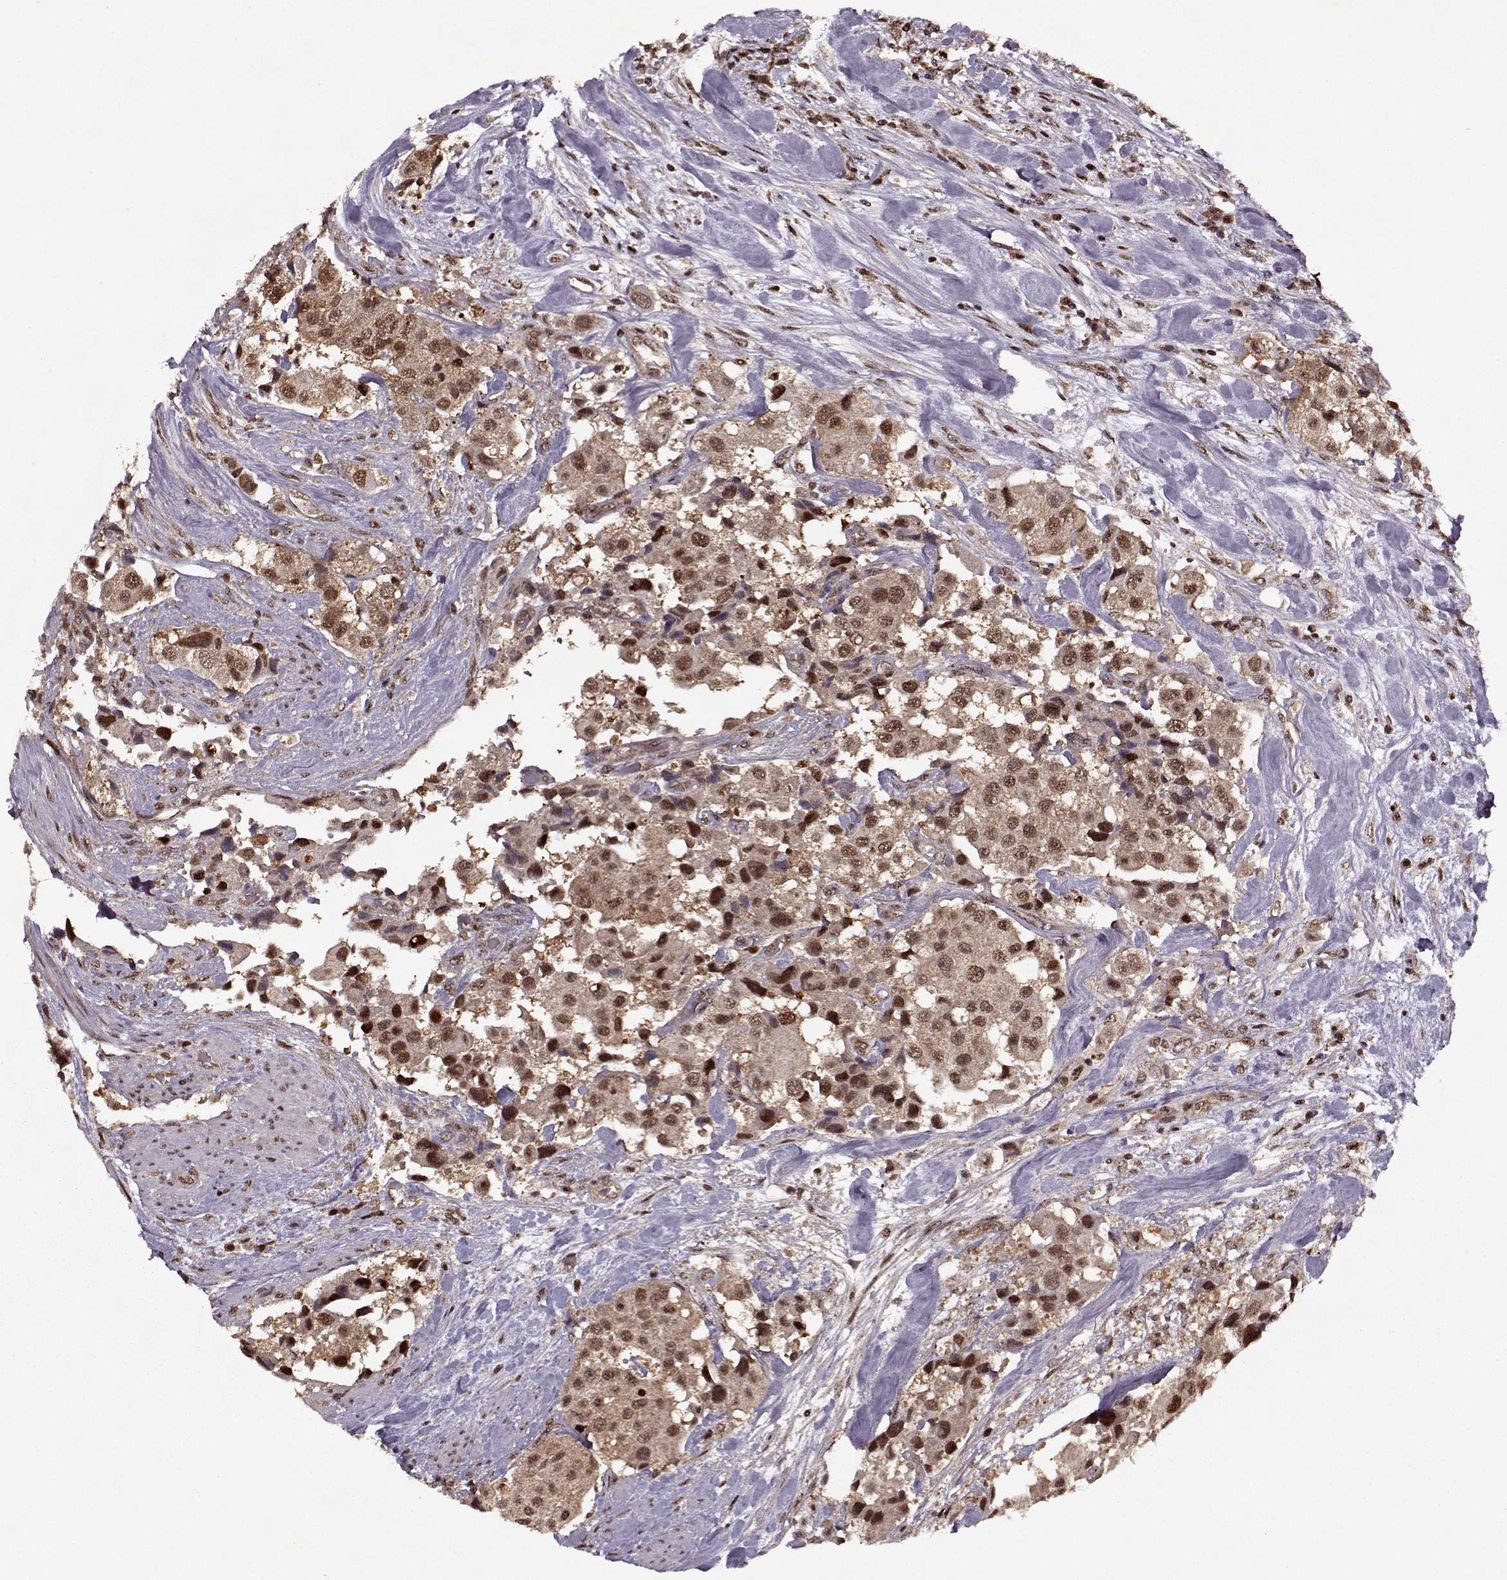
{"staining": {"intensity": "strong", "quantity": ">75%", "location": "cytoplasmic/membranous,nuclear"}, "tissue": "urothelial cancer", "cell_type": "Tumor cells", "image_type": "cancer", "snomed": [{"axis": "morphology", "description": "Urothelial carcinoma, High grade"}, {"axis": "topography", "description": "Urinary bladder"}], "caption": "Immunohistochemical staining of urothelial cancer shows strong cytoplasmic/membranous and nuclear protein expression in approximately >75% of tumor cells.", "gene": "PSMA7", "patient": {"sex": "female", "age": 64}}